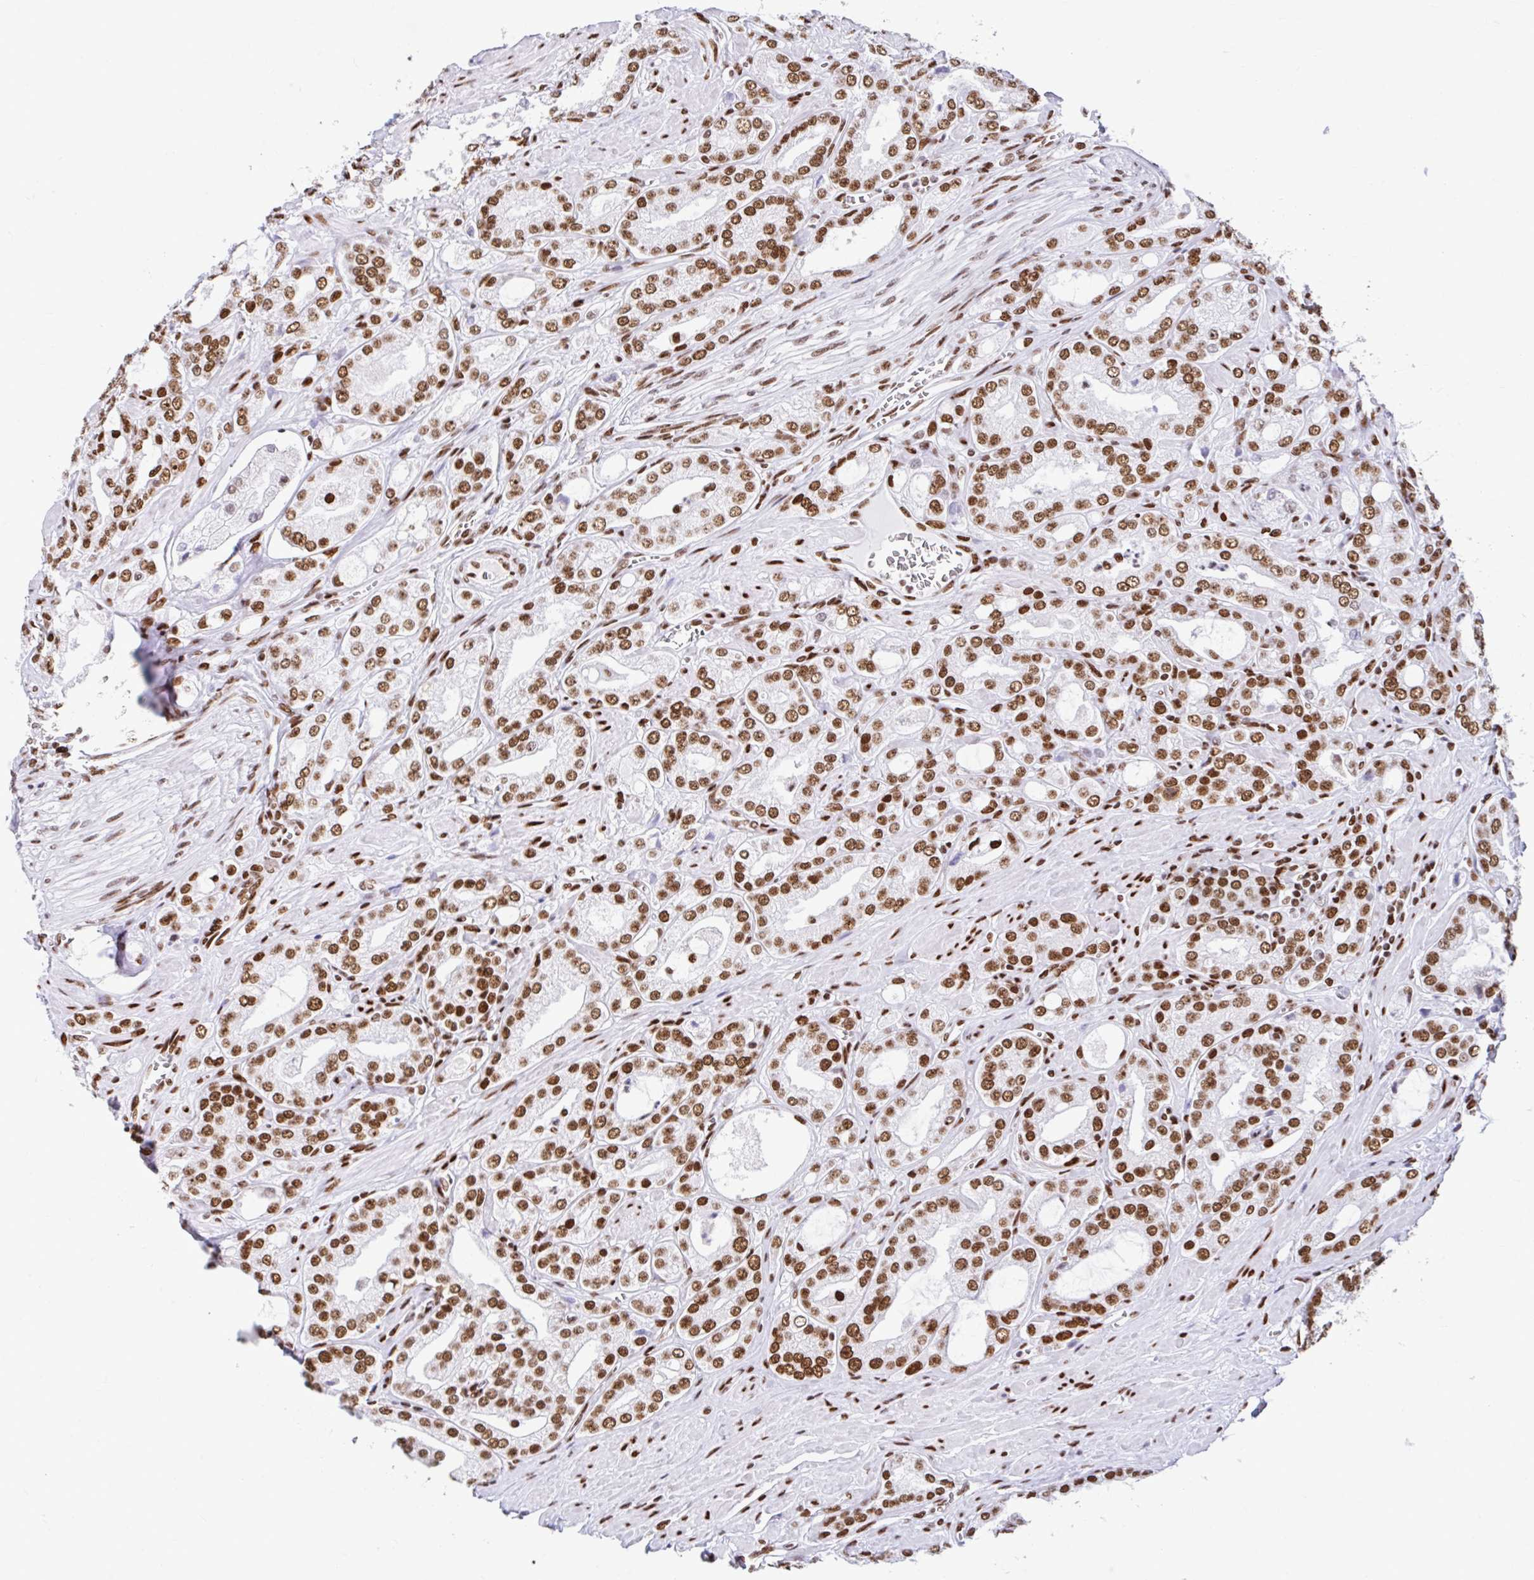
{"staining": {"intensity": "strong", "quantity": ">75%", "location": "nuclear"}, "tissue": "prostate cancer", "cell_type": "Tumor cells", "image_type": "cancer", "snomed": [{"axis": "morphology", "description": "Adenocarcinoma, High grade"}, {"axis": "topography", "description": "Prostate"}], "caption": "An immunohistochemistry micrograph of neoplastic tissue is shown. Protein staining in brown shows strong nuclear positivity in prostate cancer within tumor cells.", "gene": "KHDRBS1", "patient": {"sex": "male", "age": 66}}